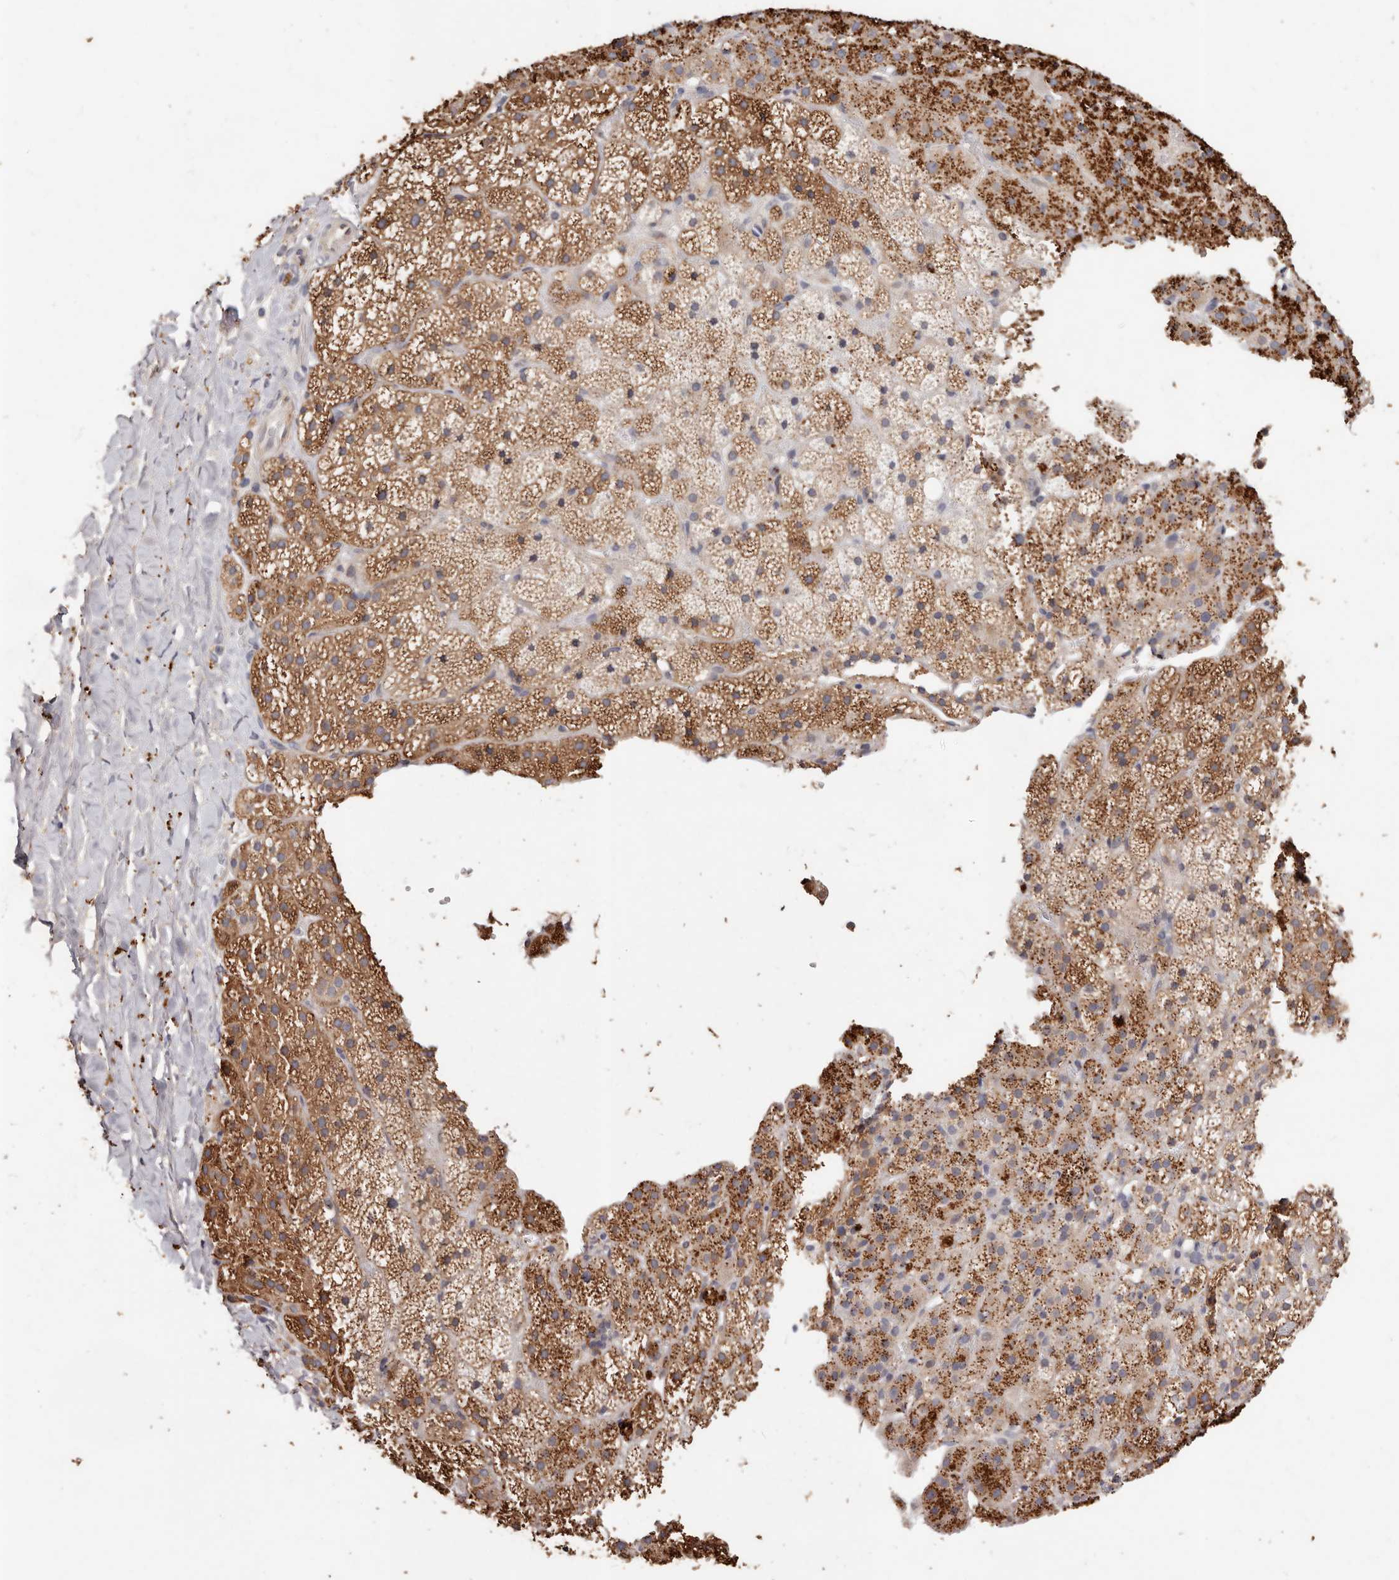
{"staining": {"intensity": "moderate", "quantity": ">75%", "location": "cytoplasmic/membranous"}, "tissue": "adrenal gland", "cell_type": "Glandular cells", "image_type": "normal", "snomed": [{"axis": "morphology", "description": "Normal tissue, NOS"}, {"axis": "topography", "description": "Adrenal gland"}], "caption": "Human adrenal gland stained with a brown dye exhibits moderate cytoplasmic/membranous positive staining in approximately >75% of glandular cells.", "gene": "THBS3", "patient": {"sex": "female", "age": 59}}